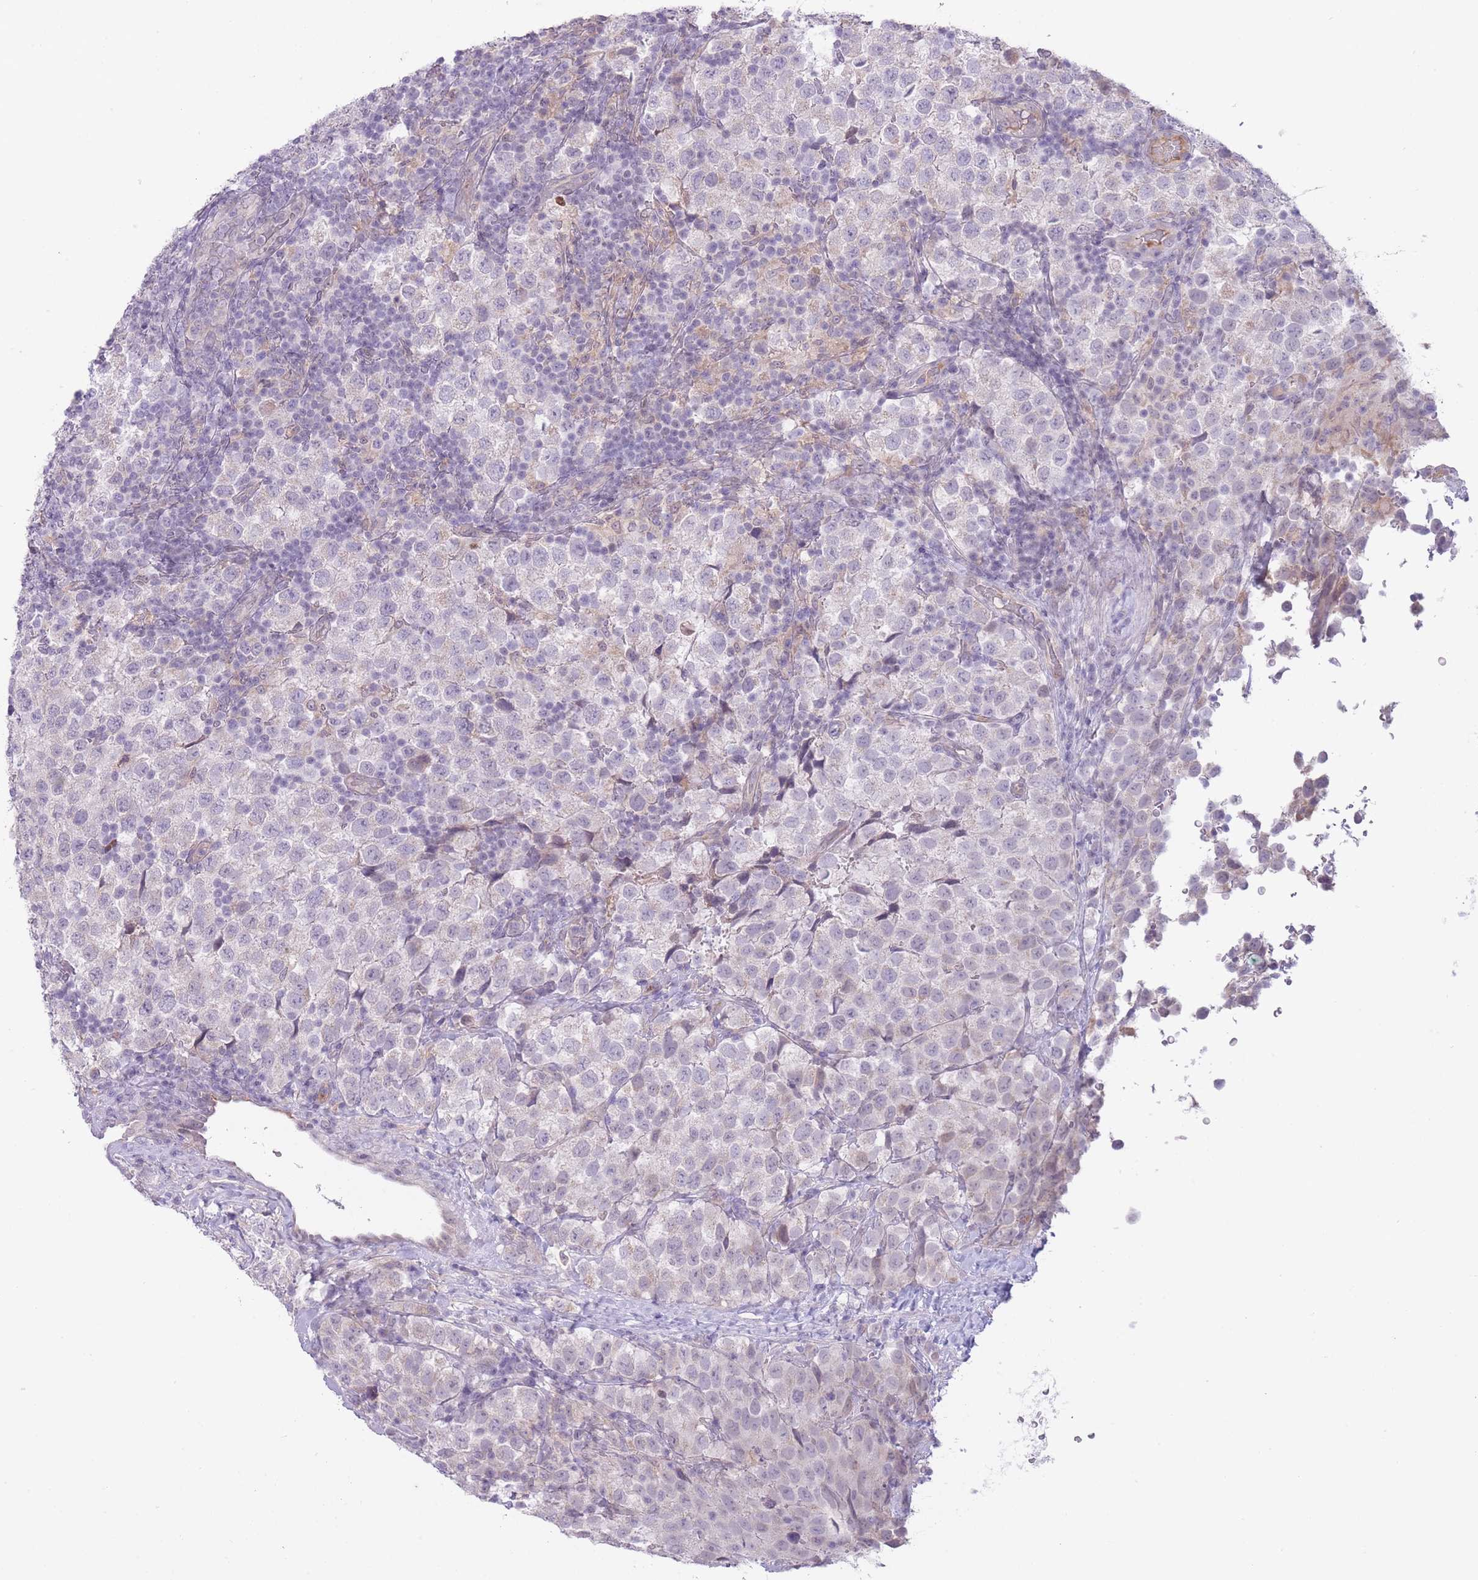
{"staining": {"intensity": "negative", "quantity": "none", "location": "none"}, "tissue": "testis cancer", "cell_type": "Tumor cells", "image_type": "cancer", "snomed": [{"axis": "morphology", "description": "Seminoma, NOS"}, {"axis": "topography", "description": "Testis"}], "caption": "Immunohistochemical staining of testis seminoma displays no significant expression in tumor cells. The staining is performed using DAB (3,3'-diaminobenzidine) brown chromogen with nuclei counter-stained in using hematoxylin.", "gene": "ARPIN", "patient": {"sex": "male", "age": 34}}